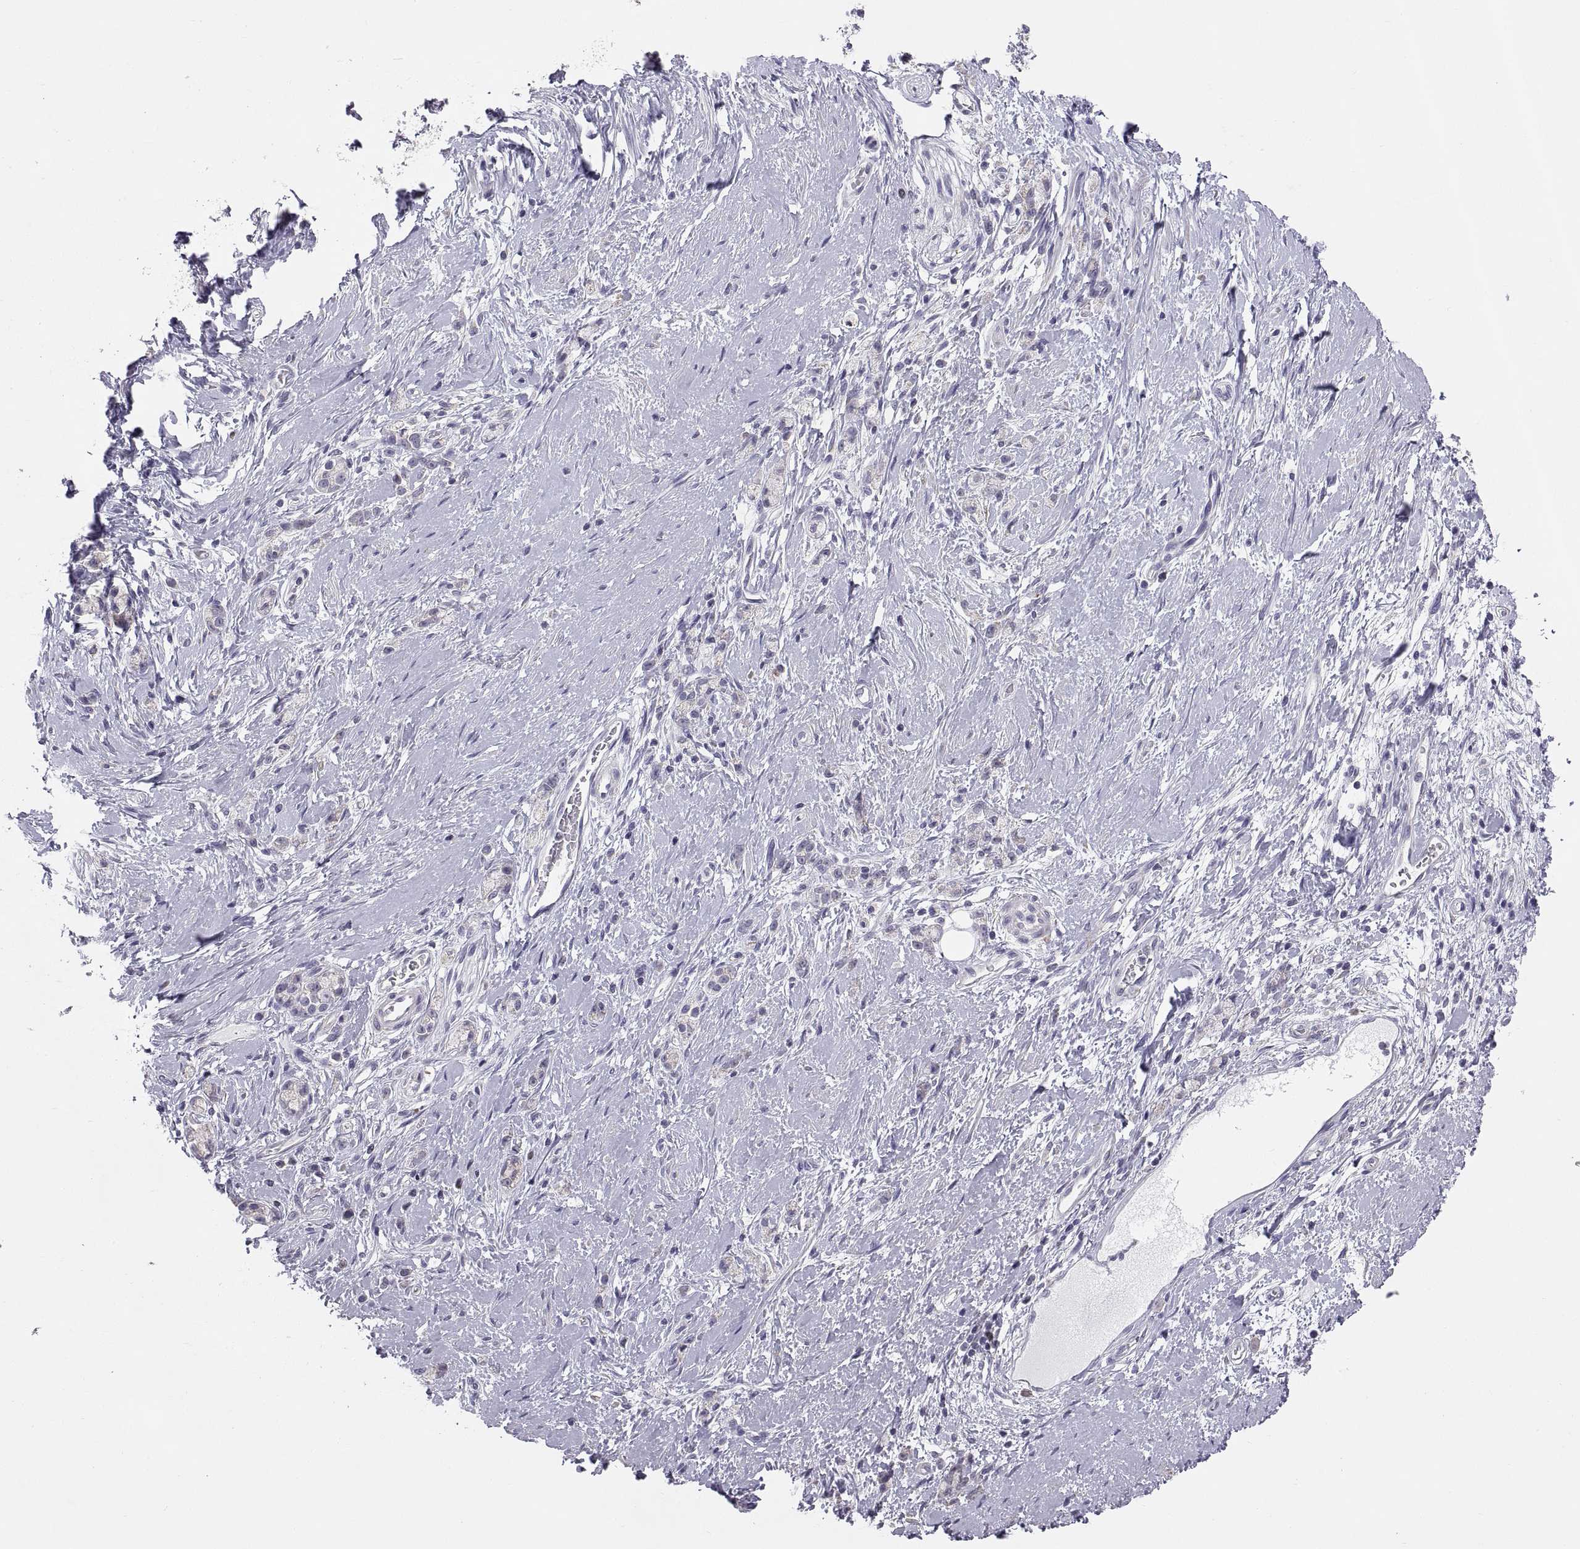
{"staining": {"intensity": "negative", "quantity": "none", "location": "none"}, "tissue": "stomach cancer", "cell_type": "Tumor cells", "image_type": "cancer", "snomed": [{"axis": "morphology", "description": "Adenocarcinoma, NOS"}, {"axis": "topography", "description": "Stomach"}], "caption": "IHC photomicrograph of stomach cancer (adenocarcinoma) stained for a protein (brown), which shows no staining in tumor cells.", "gene": "TNNC1", "patient": {"sex": "male", "age": 58}}